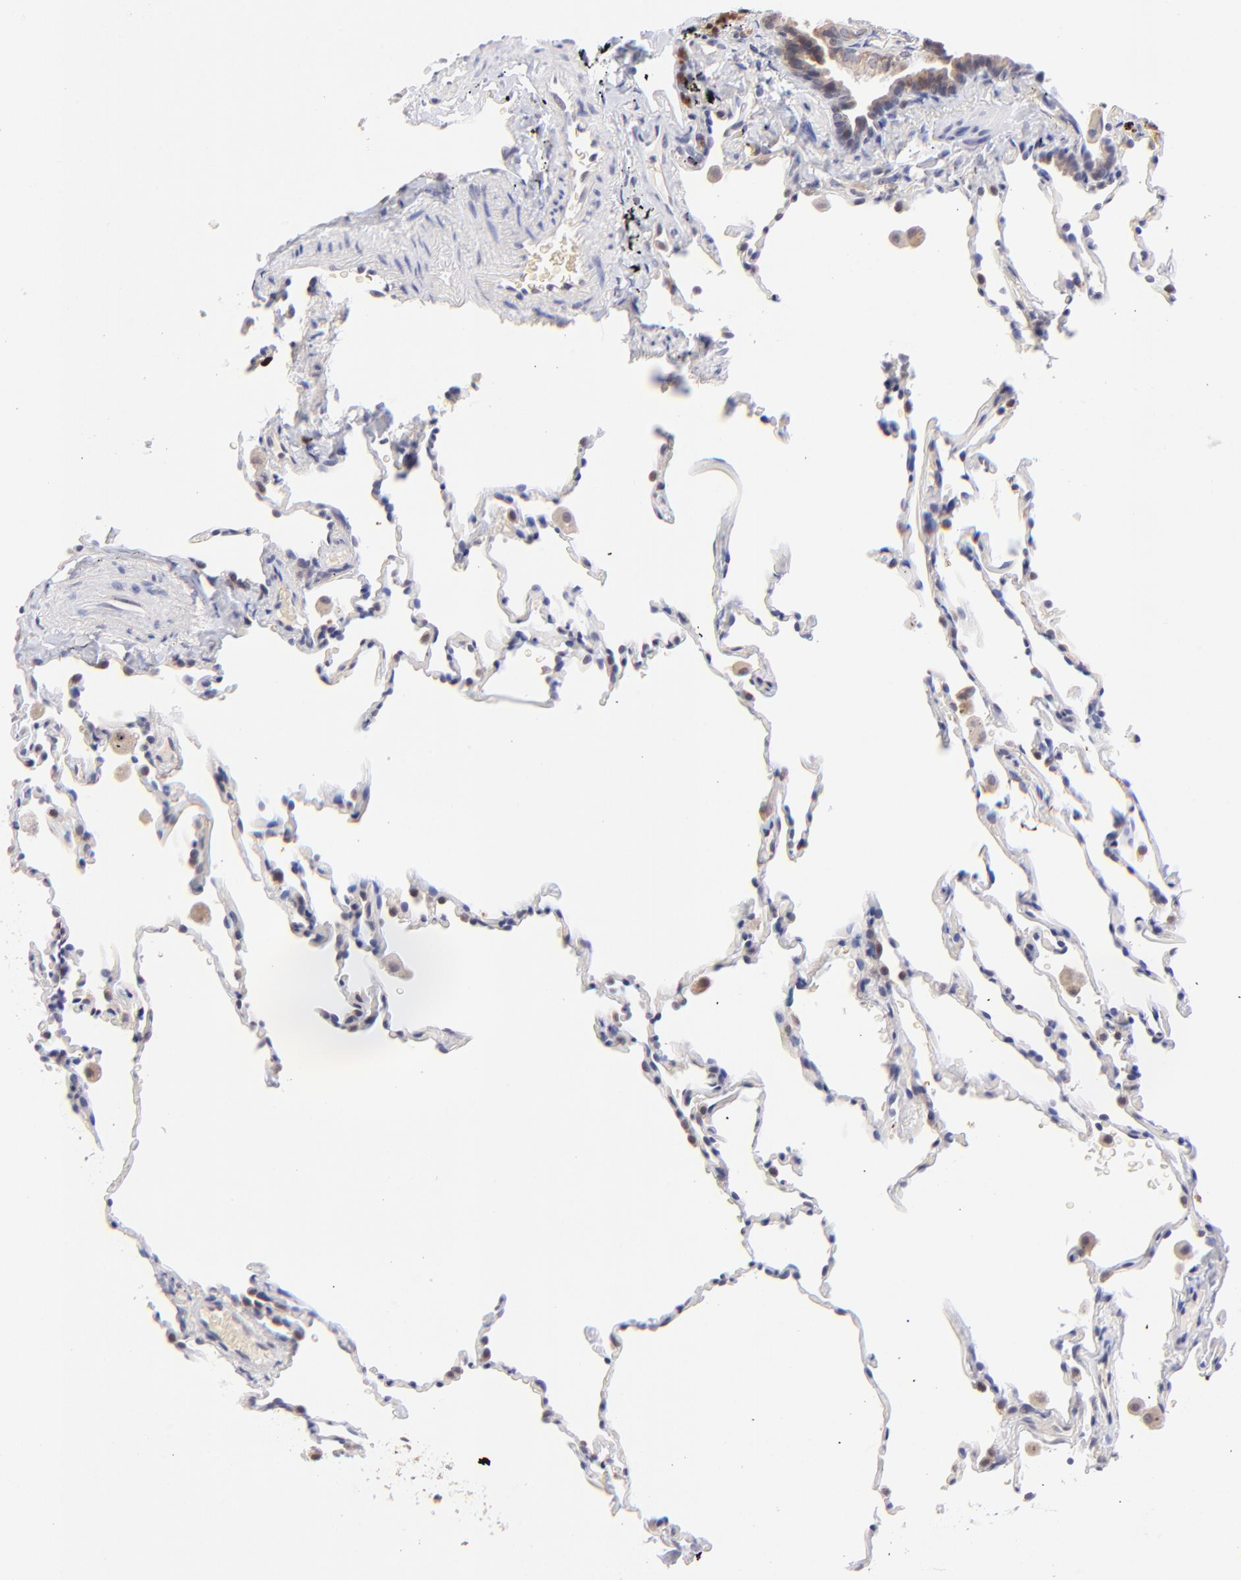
{"staining": {"intensity": "negative", "quantity": "none", "location": "none"}, "tissue": "lung", "cell_type": "Alveolar cells", "image_type": "normal", "snomed": [{"axis": "morphology", "description": "Normal tissue, NOS"}, {"axis": "morphology", "description": "Soft tissue tumor metastatic"}, {"axis": "topography", "description": "Lung"}], "caption": "Immunohistochemistry micrograph of unremarkable lung: human lung stained with DAB (3,3'-diaminobenzidine) shows no significant protein staining in alveolar cells. (DAB IHC with hematoxylin counter stain).", "gene": "ZNF155", "patient": {"sex": "male", "age": 59}}